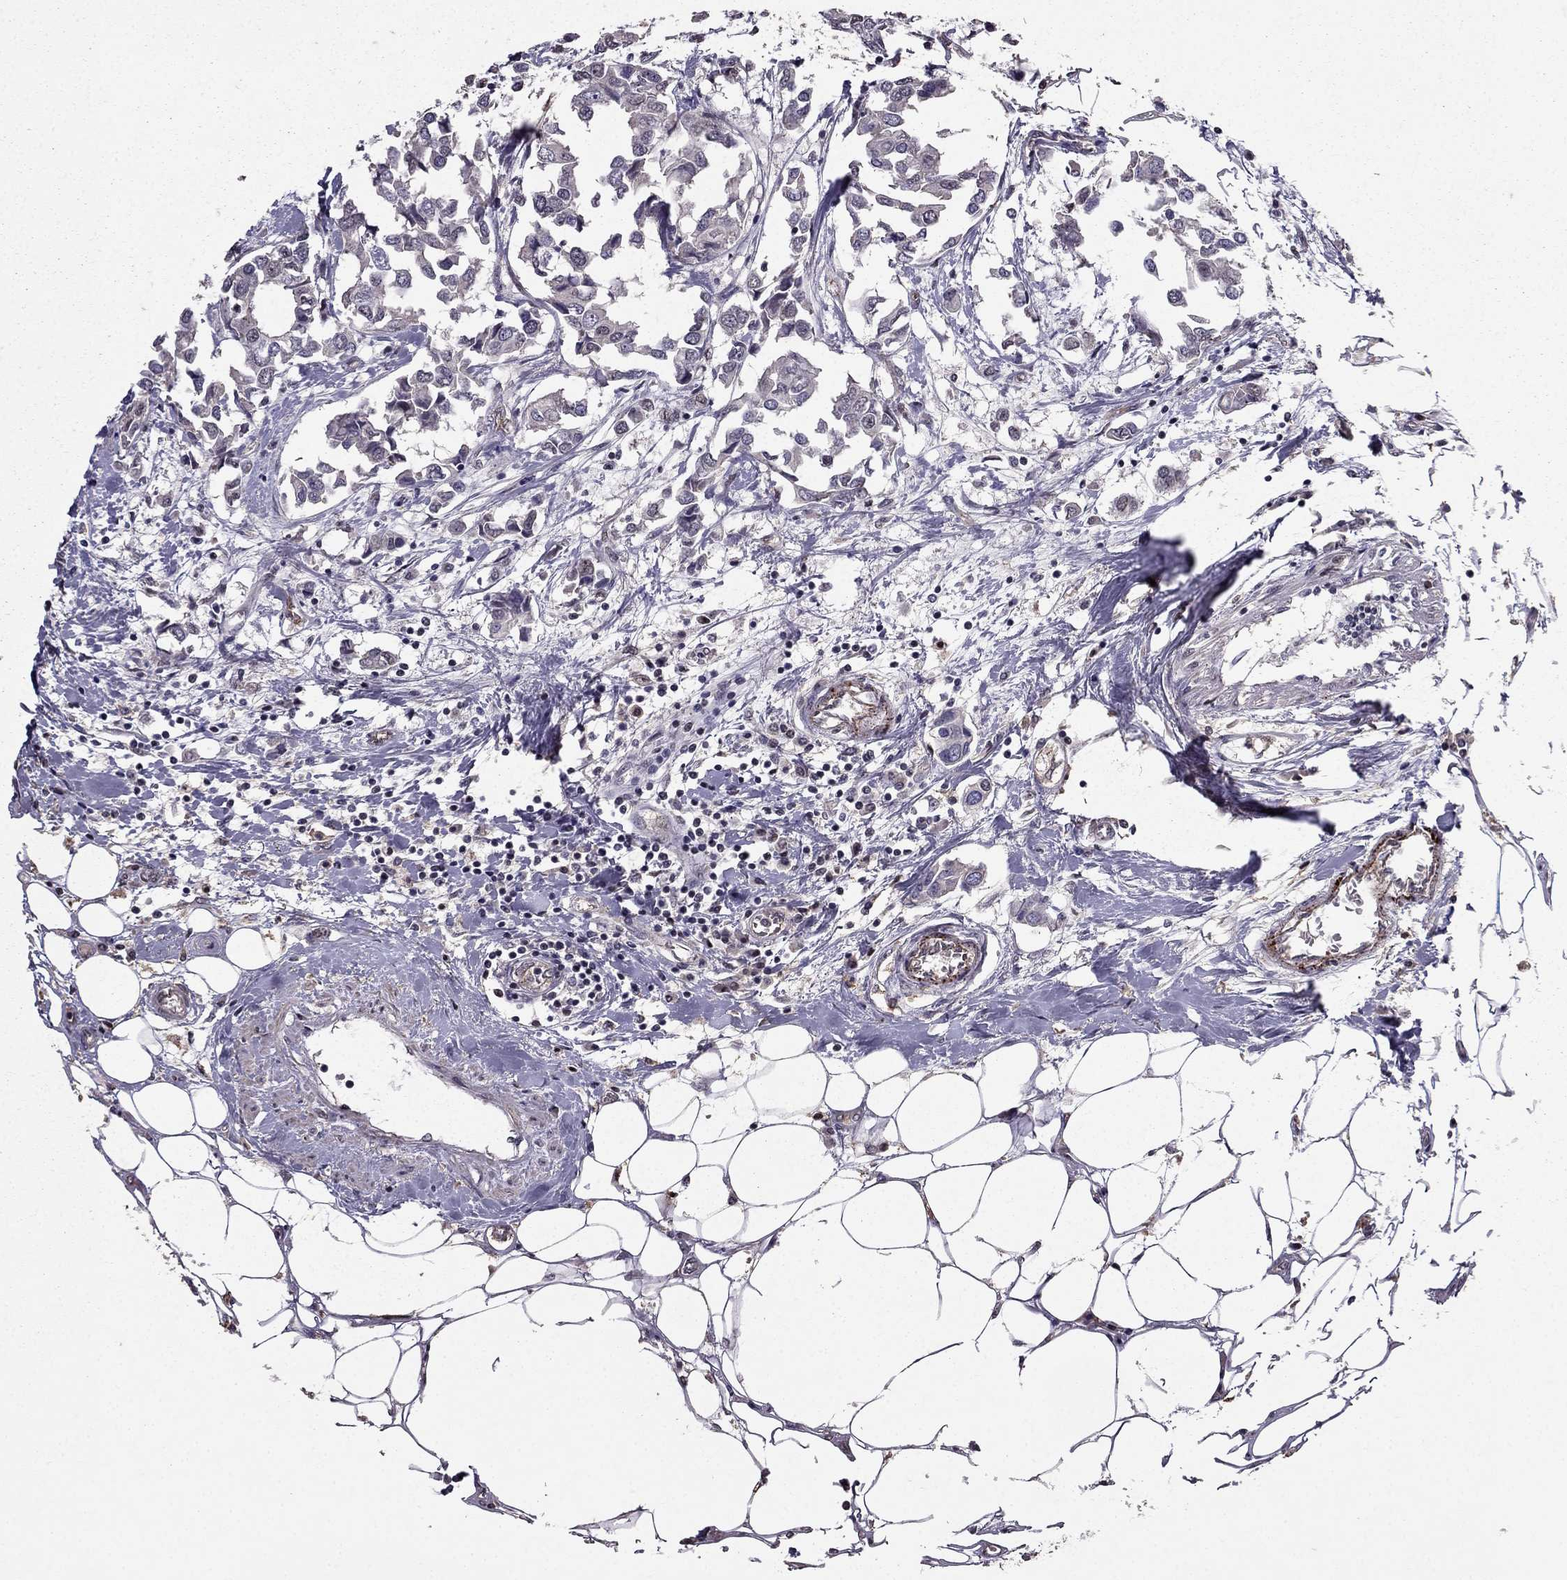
{"staining": {"intensity": "negative", "quantity": "none", "location": "none"}, "tissue": "breast cancer", "cell_type": "Tumor cells", "image_type": "cancer", "snomed": [{"axis": "morphology", "description": "Duct carcinoma"}, {"axis": "topography", "description": "Breast"}], "caption": "An immunohistochemistry micrograph of breast cancer (infiltrating ductal carcinoma) is shown. There is no staining in tumor cells of breast cancer (infiltrating ductal carcinoma).", "gene": "RASIP1", "patient": {"sex": "female", "age": 83}}